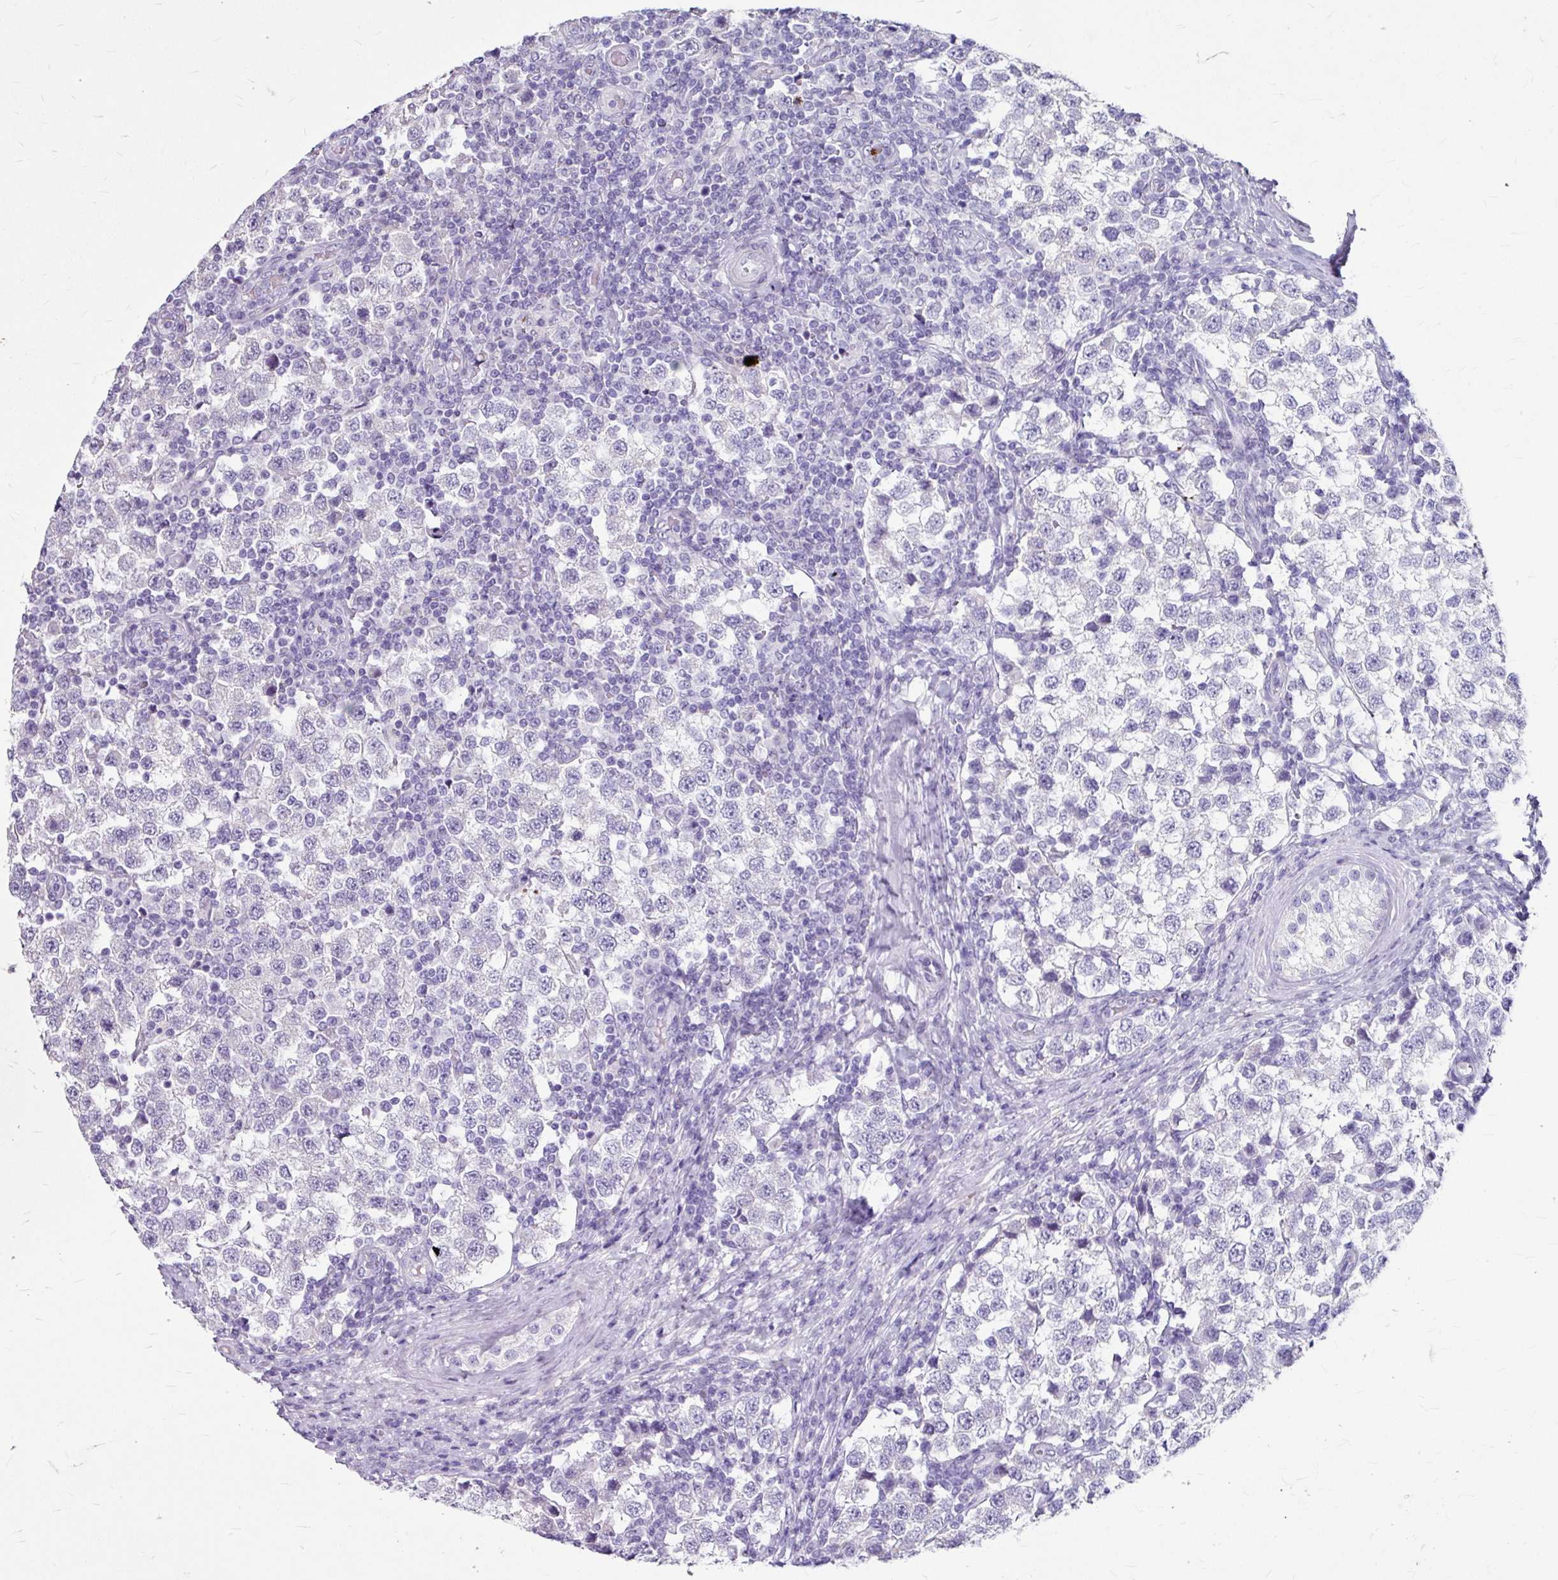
{"staining": {"intensity": "negative", "quantity": "none", "location": "none"}, "tissue": "testis cancer", "cell_type": "Tumor cells", "image_type": "cancer", "snomed": [{"axis": "morphology", "description": "Seminoma, NOS"}, {"axis": "topography", "description": "Testis"}], "caption": "DAB (3,3'-diaminobenzidine) immunohistochemical staining of testis cancer (seminoma) reveals no significant positivity in tumor cells. Brightfield microscopy of immunohistochemistry (IHC) stained with DAB (brown) and hematoxylin (blue), captured at high magnification.", "gene": "ANKRD1", "patient": {"sex": "male", "age": 34}}